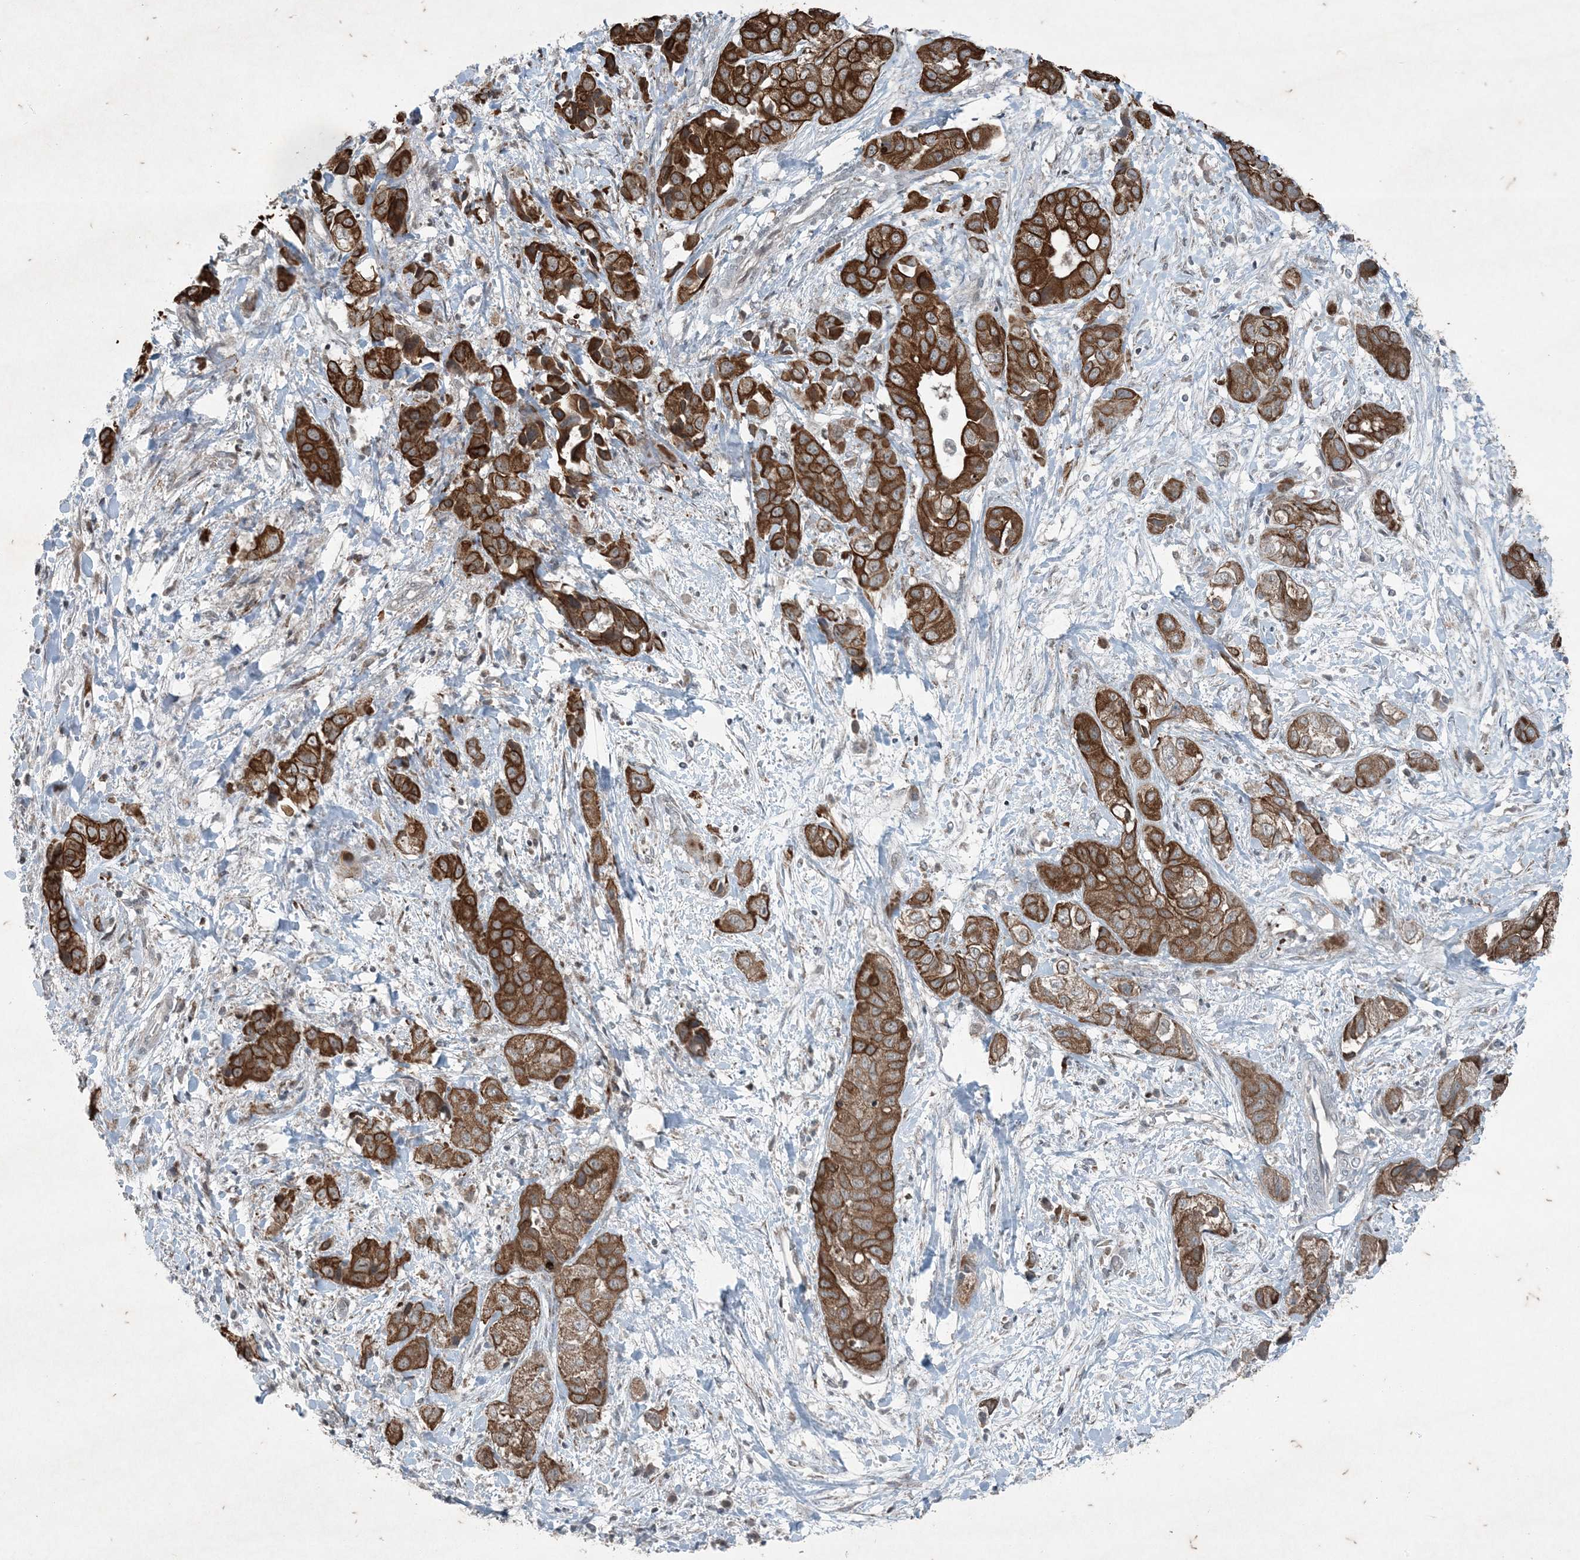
{"staining": {"intensity": "strong", "quantity": ">75%", "location": "cytoplasmic/membranous"}, "tissue": "liver cancer", "cell_type": "Tumor cells", "image_type": "cancer", "snomed": [{"axis": "morphology", "description": "Cholangiocarcinoma"}, {"axis": "topography", "description": "Liver"}], "caption": "IHC (DAB (3,3'-diaminobenzidine)) staining of human liver cholangiocarcinoma displays strong cytoplasmic/membranous protein expression in about >75% of tumor cells.", "gene": "PC", "patient": {"sex": "female", "age": 52}}